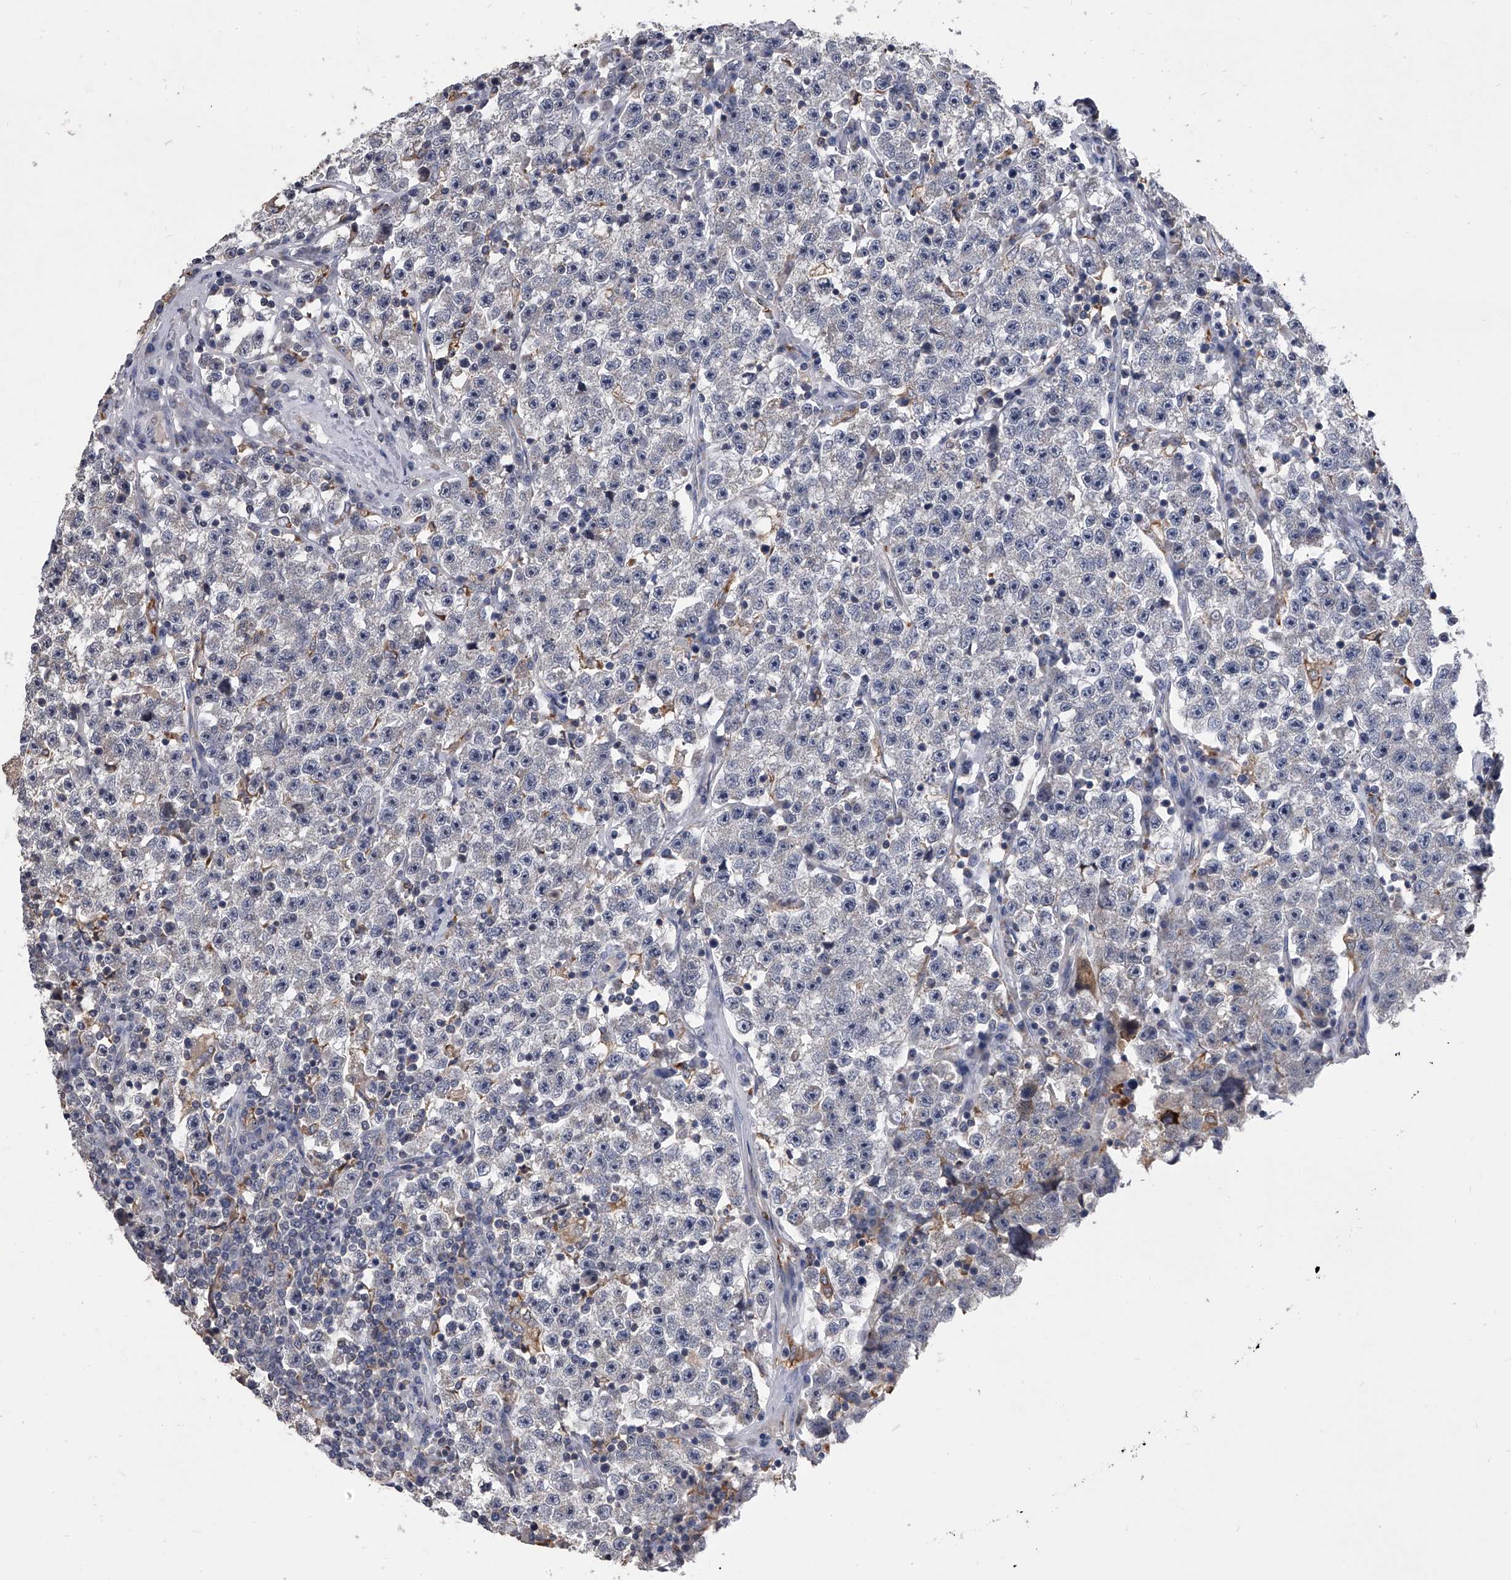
{"staining": {"intensity": "negative", "quantity": "none", "location": "none"}, "tissue": "testis cancer", "cell_type": "Tumor cells", "image_type": "cancer", "snomed": [{"axis": "morphology", "description": "Seminoma, NOS"}, {"axis": "topography", "description": "Testis"}], "caption": "IHC of testis cancer (seminoma) reveals no expression in tumor cells.", "gene": "MAP4K3", "patient": {"sex": "male", "age": 22}}